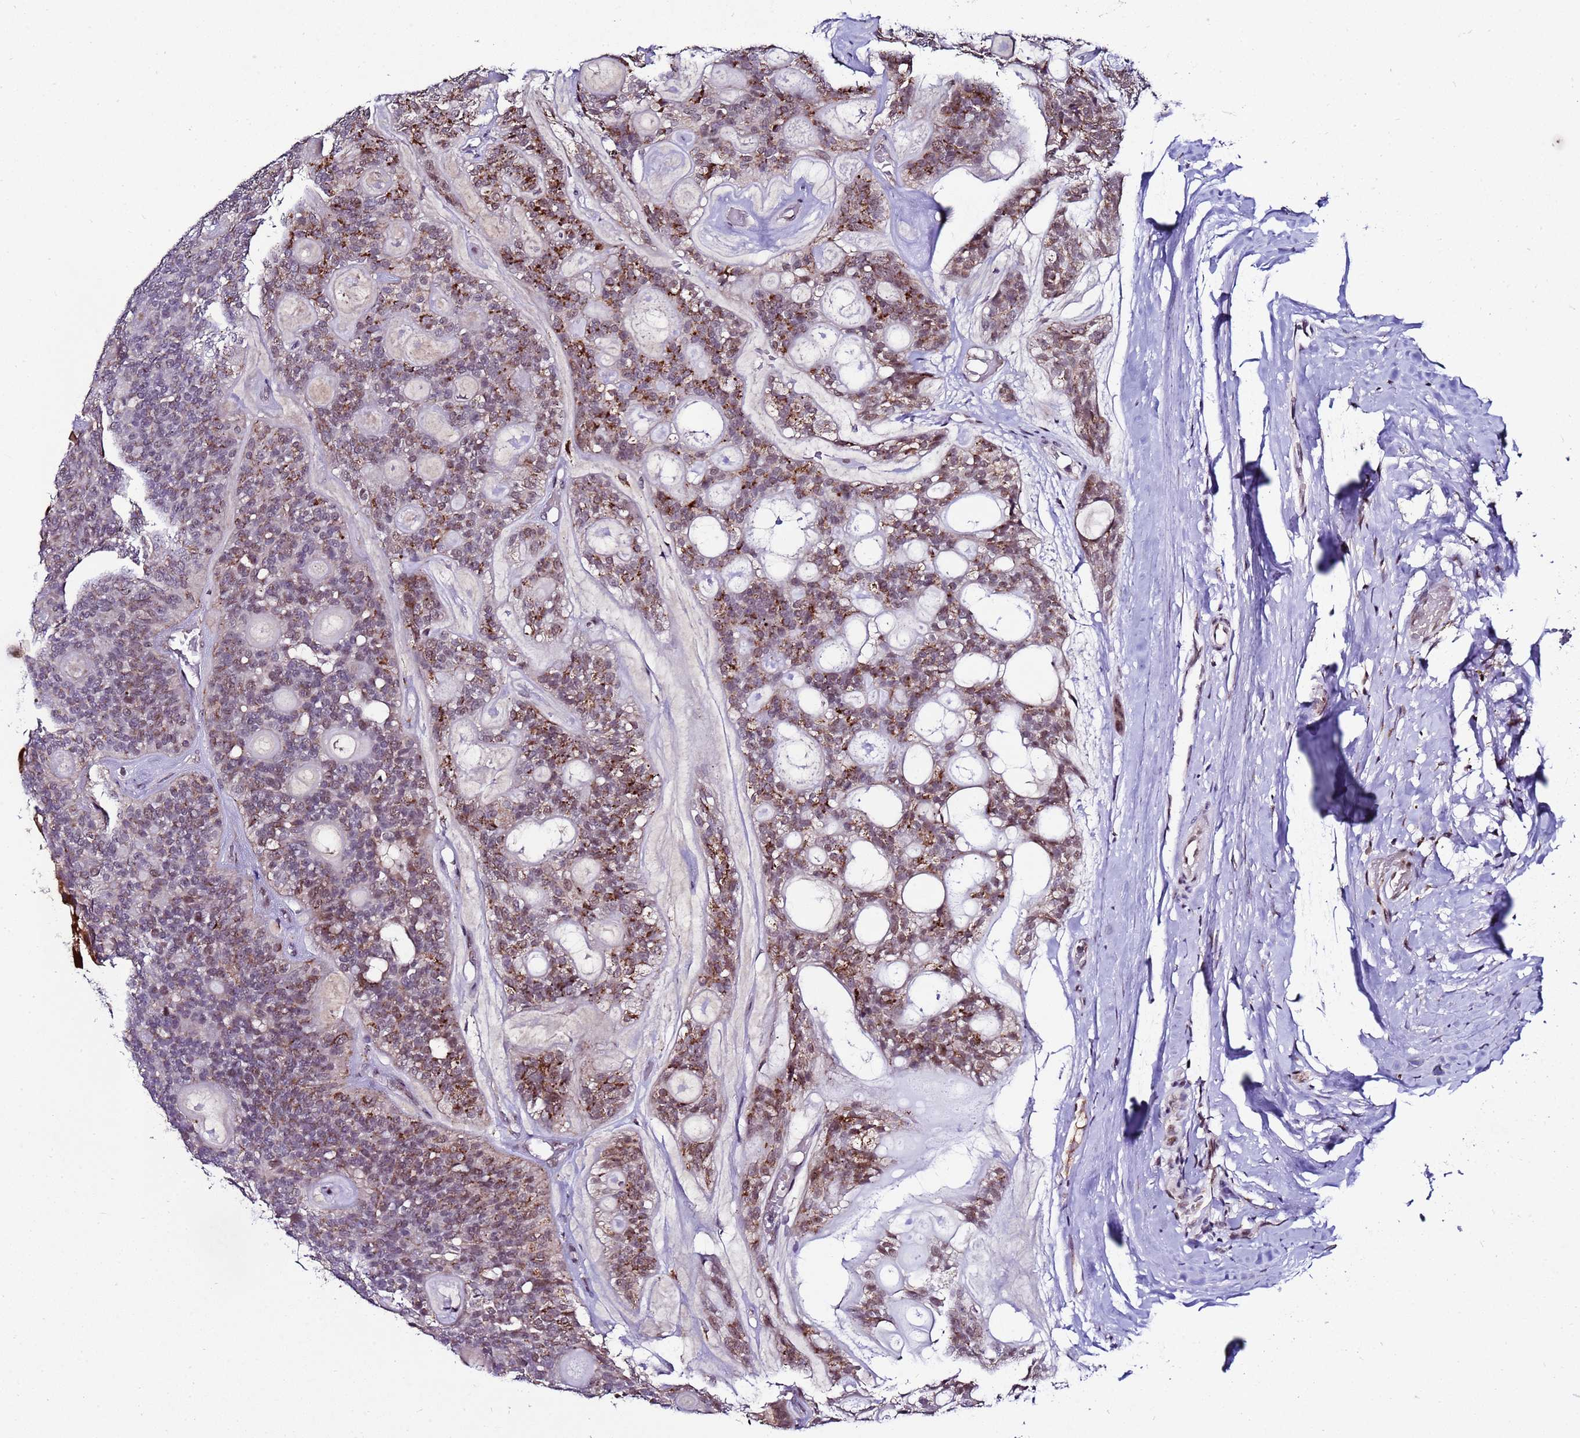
{"staining": {"intensity": "moderate", "quantity": "25%-75%", "location": "cytoplasmic/membranous,nuclear"}, "tissue": "head and neck cancer", "cell_type": "Tumor cells", "image_type": "cancer", "snomed": [{"axis": "morphology", "description": "Adenocarcinoma, NOS"}, {"axis": "topography", "description": "Head-Neck"}], "caption": "The histopathology image displays staining of head and neck cancer (adenocarcinoma), revealing moderate cytoplasmic/membranous and nuclear protein expression (brown color) within tumor cells.", "gene": "C19orf47", "patient": {"sex": "male", "age": 66}}